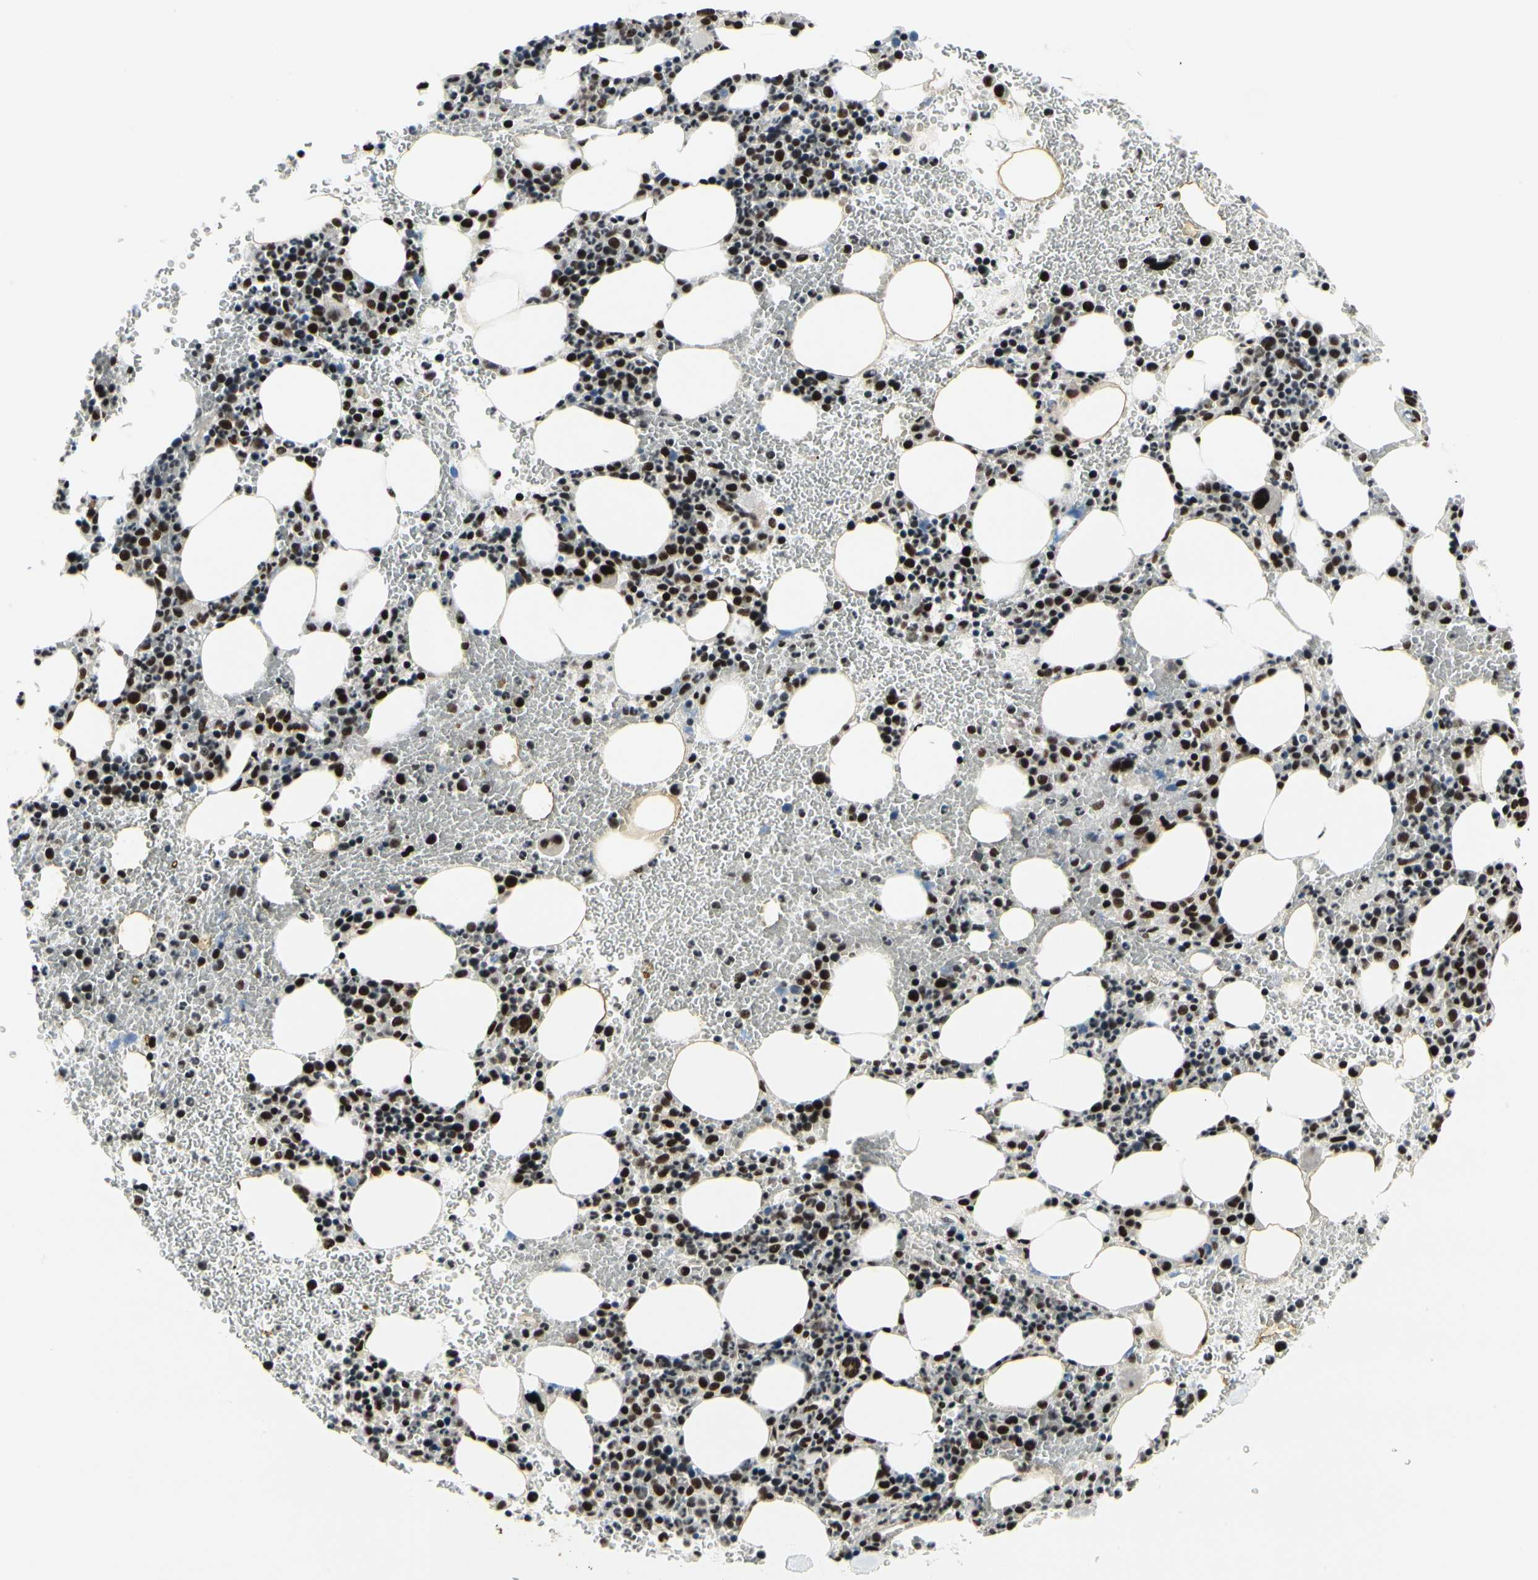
{"staining": {"intensity": "strong", "quantity": ">75%", "location": "nuclear"}, "tissue": "bone marrow", "cell_type": "Hematopoietic cells", "image_type": "normal", "snomed": [{"axis": "morphology", "description": "Normal tissue, NOS"}, {"axis": "morphology", "description": "Inflammation, NOS"}, {"axis": "topography", "description": "Bone marrow"}], "caption": "IHC of normal bone marrow displays high levels of strong nuclear staining in approximately >75% of hematopoietic cells. (Stains: DAB (3,3'-diaminobenzidine) in brown, nuclei in blue, Microscopy: brightfield microscopy at high magnification).", "gene": "SRSF11", "patient": {"sex": "female", "age": 54}}